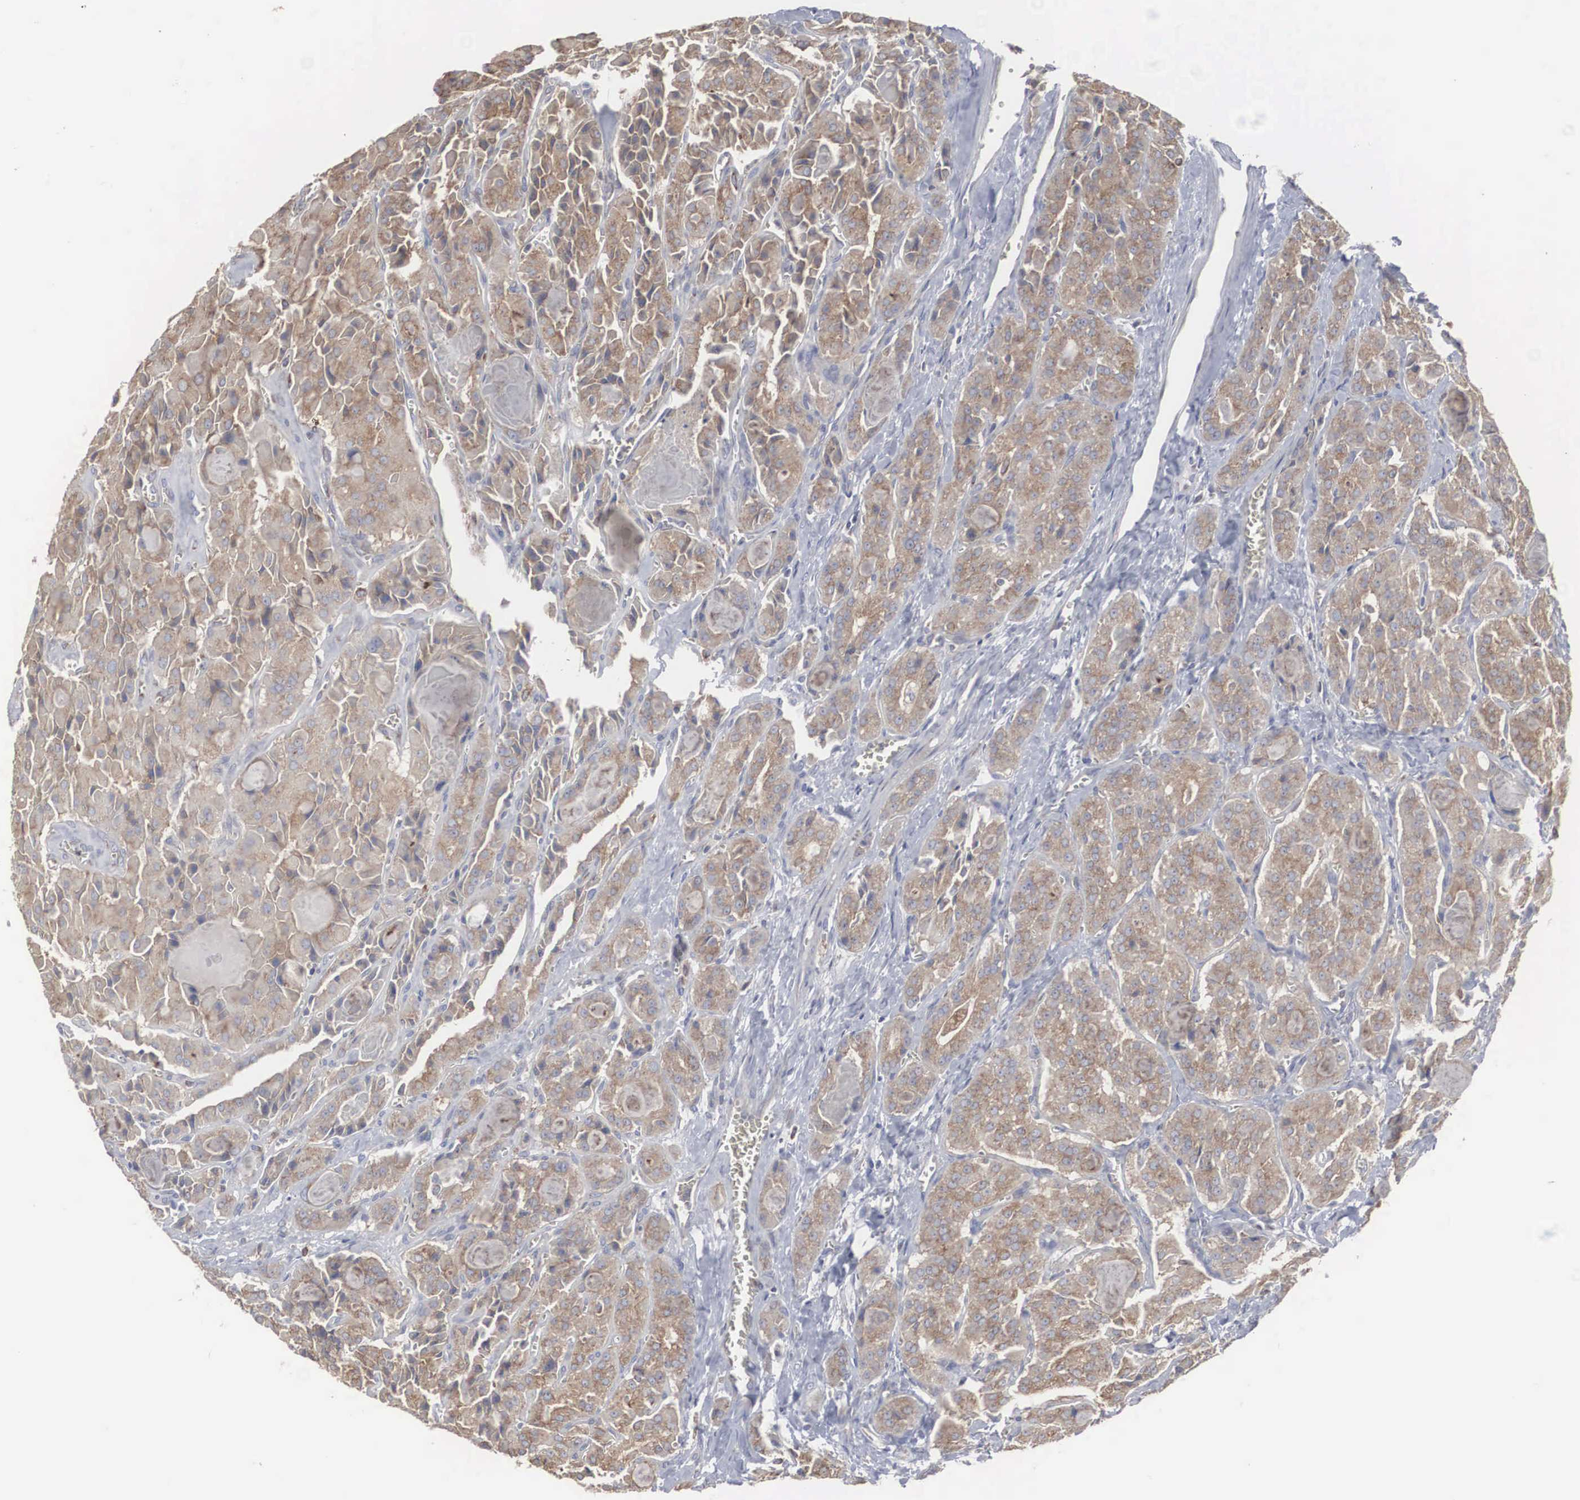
{"staining": {"intensity": "moderate", "quantity": ">75%", "location": "cytoplasmic/membranous"}, "tissue": "thyroid cancer", "cell_type": "Tumor cells", "image_type": "cancer", "snomed": [{"axis": "morphology", "description": "Carcinoma, NOS"}, {"axis": "topography", "description": "Thyroid gland"}], "caption": "Immunohistochemistry (IHC) histopathology image of neoplastic tissue: thyroid cancer stained using immunohistochemistry exhibits medium levels of moderate protein expression localized specifically in the cytoplasmic/membranous of tumor cells, appearing as a cytoplasmic/membranous brown color.", "gene": "MIA2", "patient": {"sex": "male", "age": 76}}